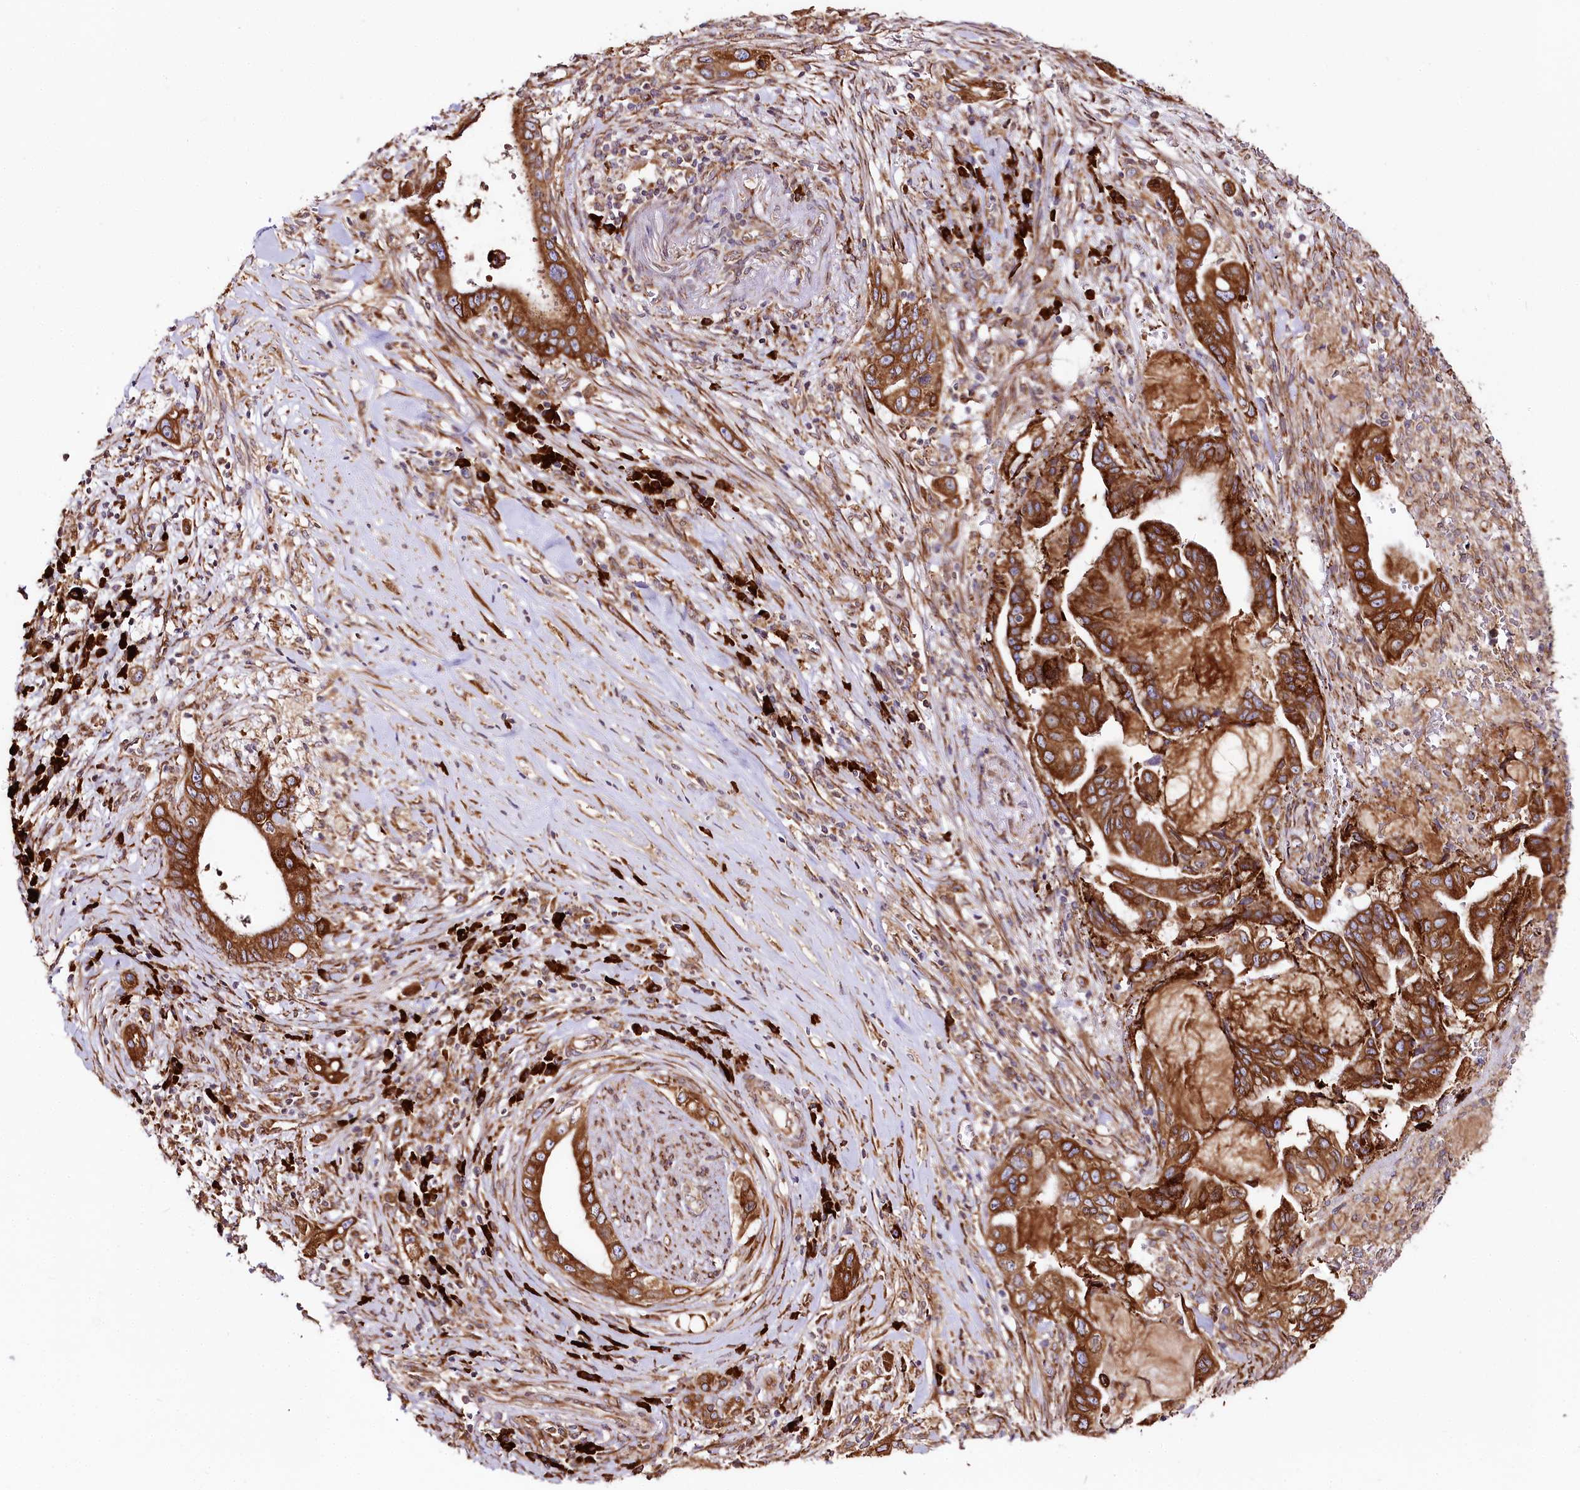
{"staining": {"intensity": "strong", "quantity": ">75%", "location": "cytoplasmic/membranous"}, "tissue": "pancreatic cancer", "cell_type": "Tumor cells", "image_type": "cancer", "snomed": [{"axis": "morphology", "description": "Adenocarcinoma, NOS"}, {"axis": "topography", "description": "Pancreas"}], "caption": "DAB immunohistochemical staining of human pancreatic cancer reveals strong cytoplasmic/membranous protein staining in about >75% of tumor cells.", "gene": "CNPY2", "patient": {"sex": "female", "age": 73}}